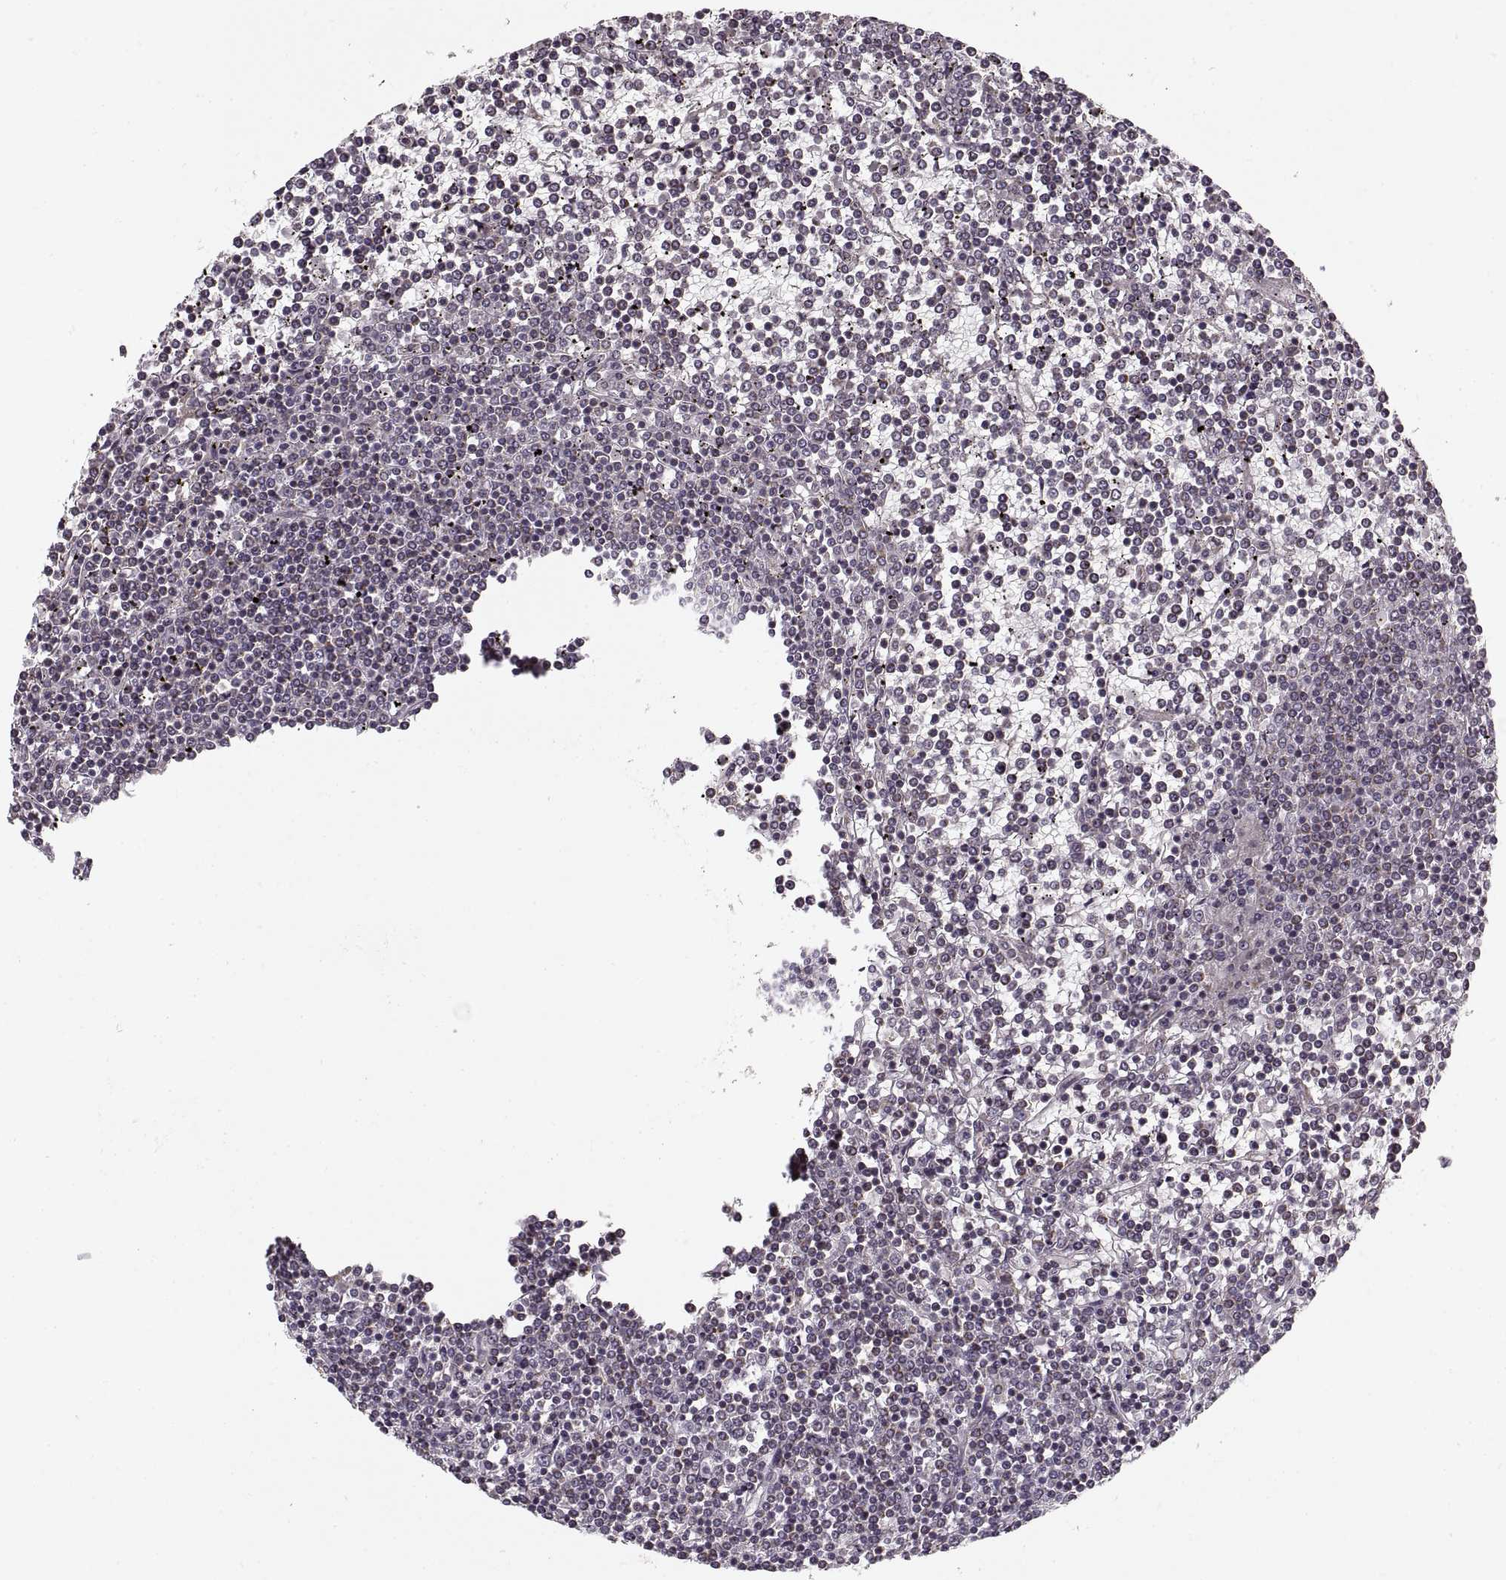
{"staining": {"intensity": "negative", "quantity": "none", "location": "none"}, "tissue": "lymphoma", "cell_type": "Tumor cells", "image_type": "cancer", "snomed": [{"axis": "morphology", "description": "Malignant lymphoma, non-Hodgkin's type, Low grade"}, {"axis": "topography", "description": "Spleen"}], "caption": "Immunohistochemistry (IHC) histopathology image of human lymphoma stained for a protein (brown), which reveals no positivity in tumor cells.", "gene": "ASIC3", "patient": {"sex": "female", "age": 19}}